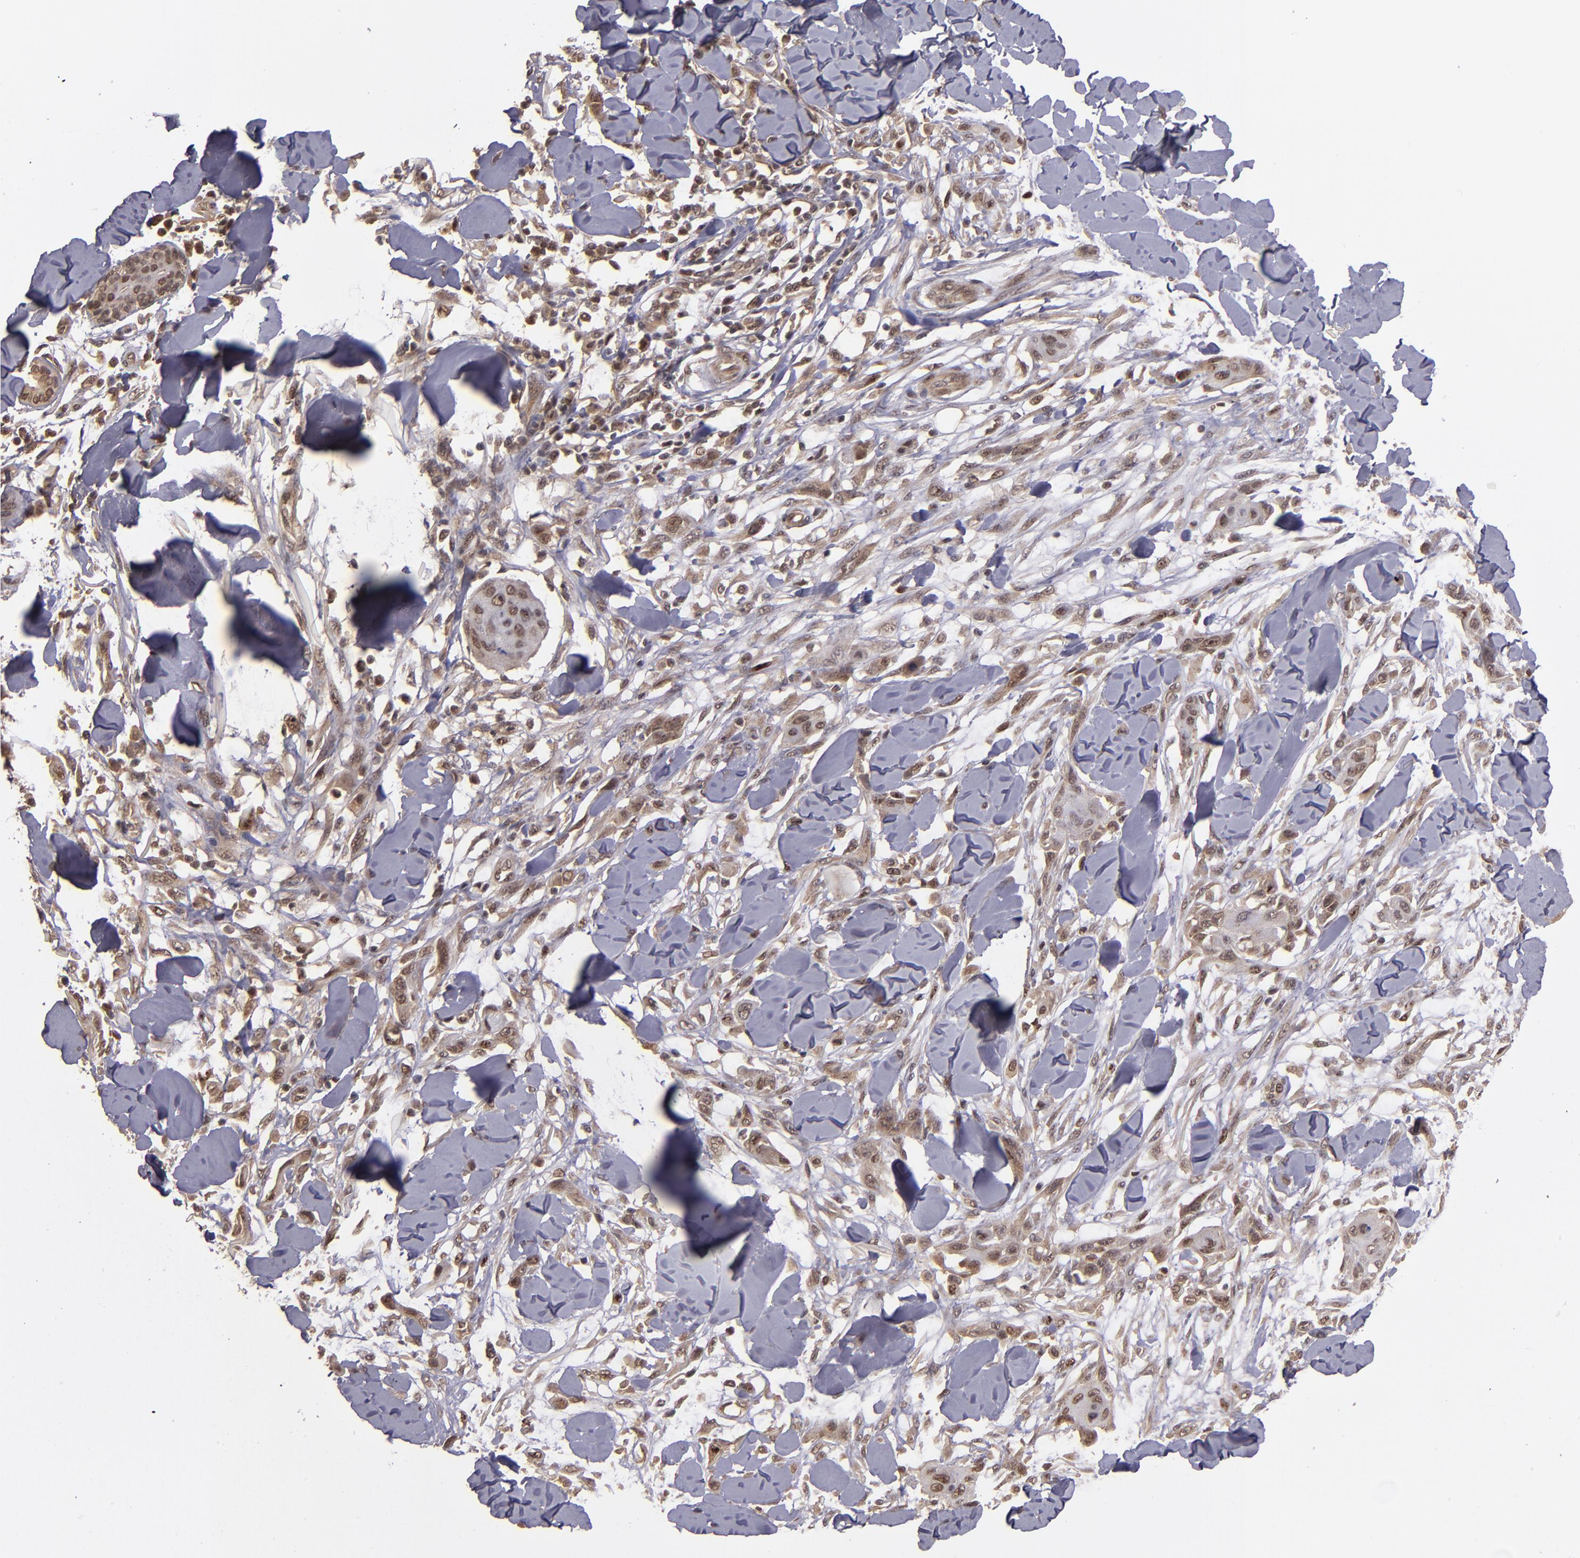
{"staining": {"intensity": "moderate", "quantity": ">75%", "location": "cytoplasmic/membranous,nuclear"}, "tissue": "skin cancer", "cell_type": "Tumor cells", "image_type": "cancer", "snomed": [{"axis": "morphology", "description": "Squamous cell carcinoma, NOS"}, {"axis": "topography", "description": "Skin"}], "caption": "Skin squamous cell carcinoma tissue reveals moderate cytoplasmic/membranous and nuclear expression in approximately >75% of tumor cells, visualized by immunohistochemistry.", "gene": "ABHD12B", "patient": {"sex": "female", "age": 59}}